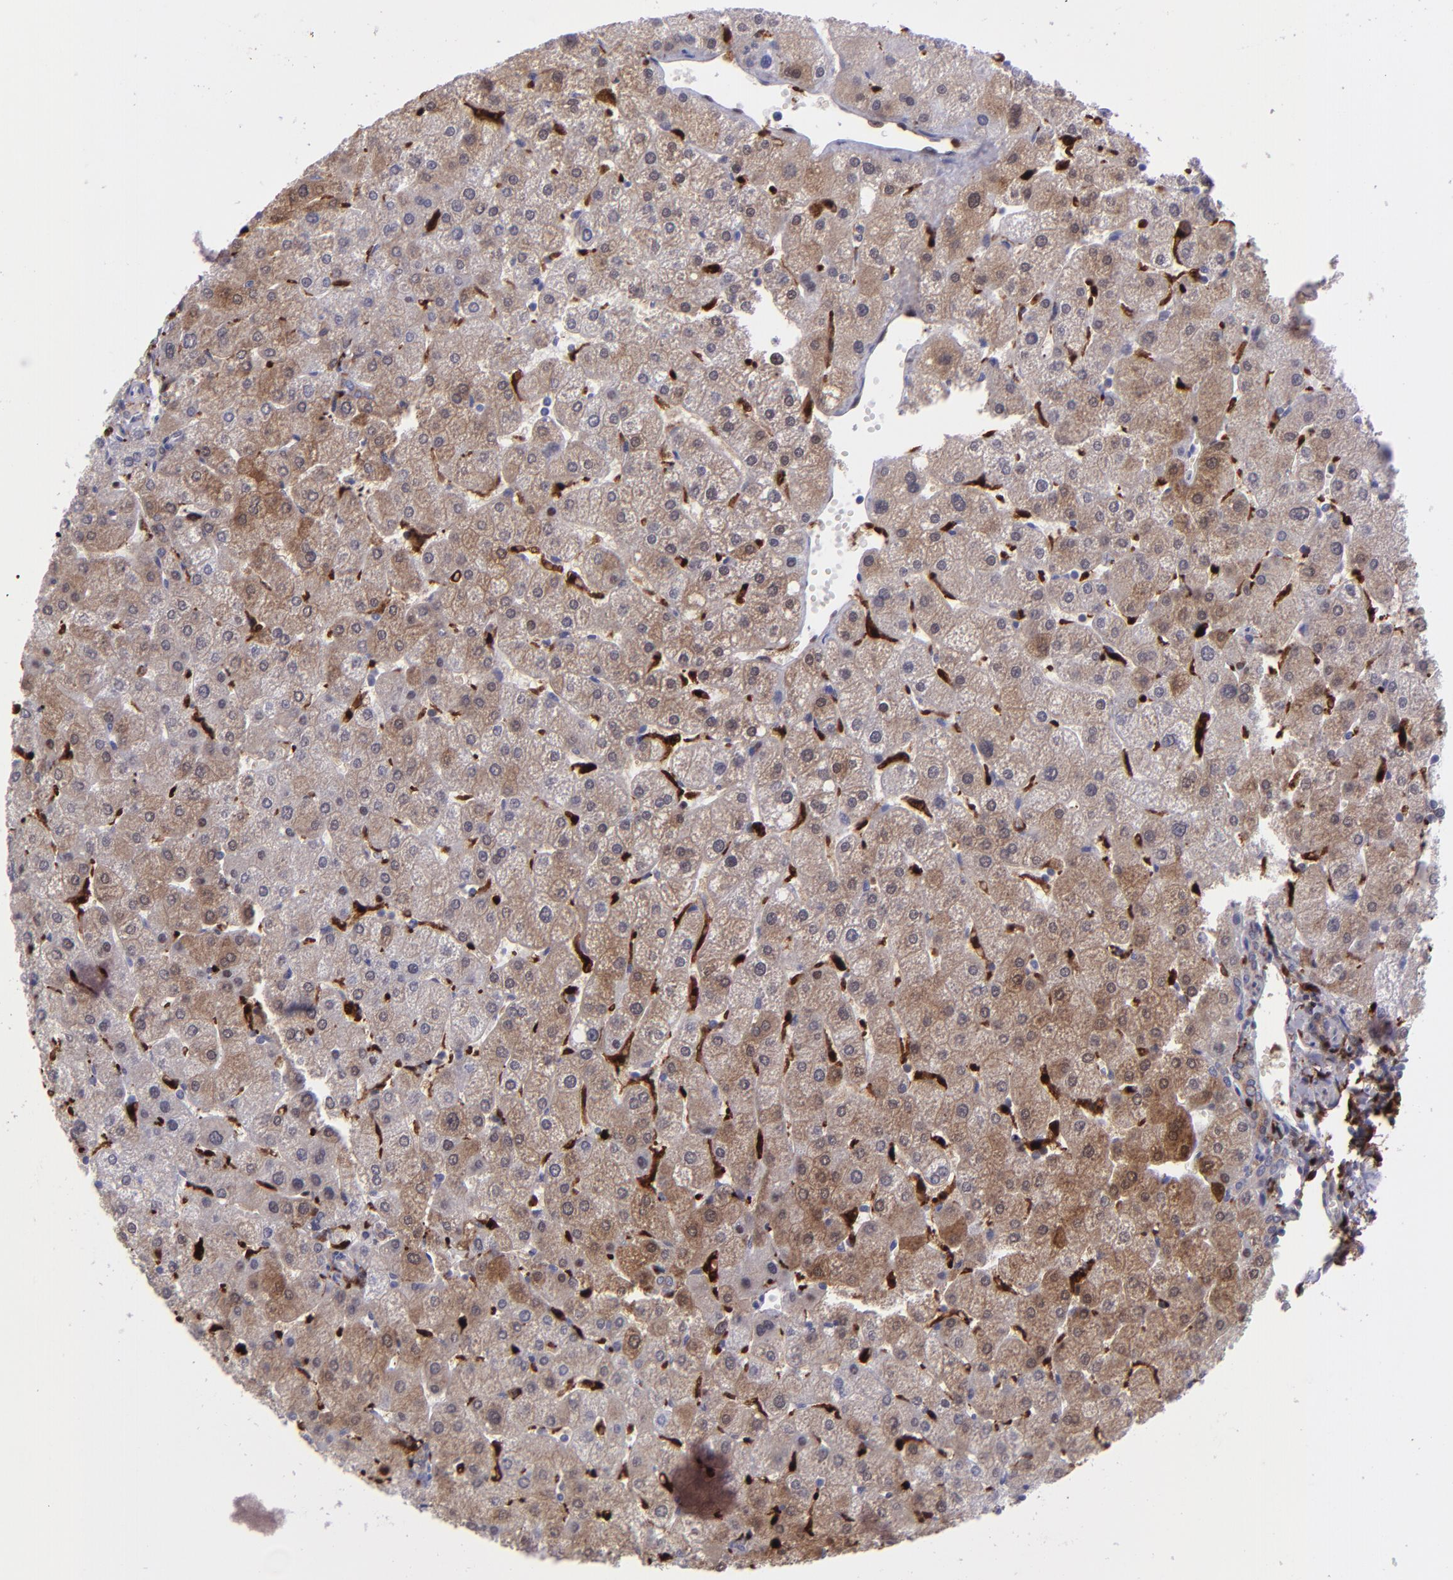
{"staining": {"intensity": "moderate", "quantity": ">75%", "location": "cytoplasmic/membranous"}, "tissue": "liver", "cell_type": "Cholangiocytes", "image_type": "normal", "snomed": [{"axis": "morphology", "description": "Normal tissue, NOS"}, {"axis": "topography", "description": "Liver"}], "caption": "Immunohistochemistry micrograph of normal liver: liver stained using IHC shows medium levels of moderate protein expression localized specifically in the cytoplasmic/membranous of cholangiocytes, appearing as a cytoplasmic/membranous brown color.", "gene": "TYMP", "patient": {"sex": "male", "age": 67}}